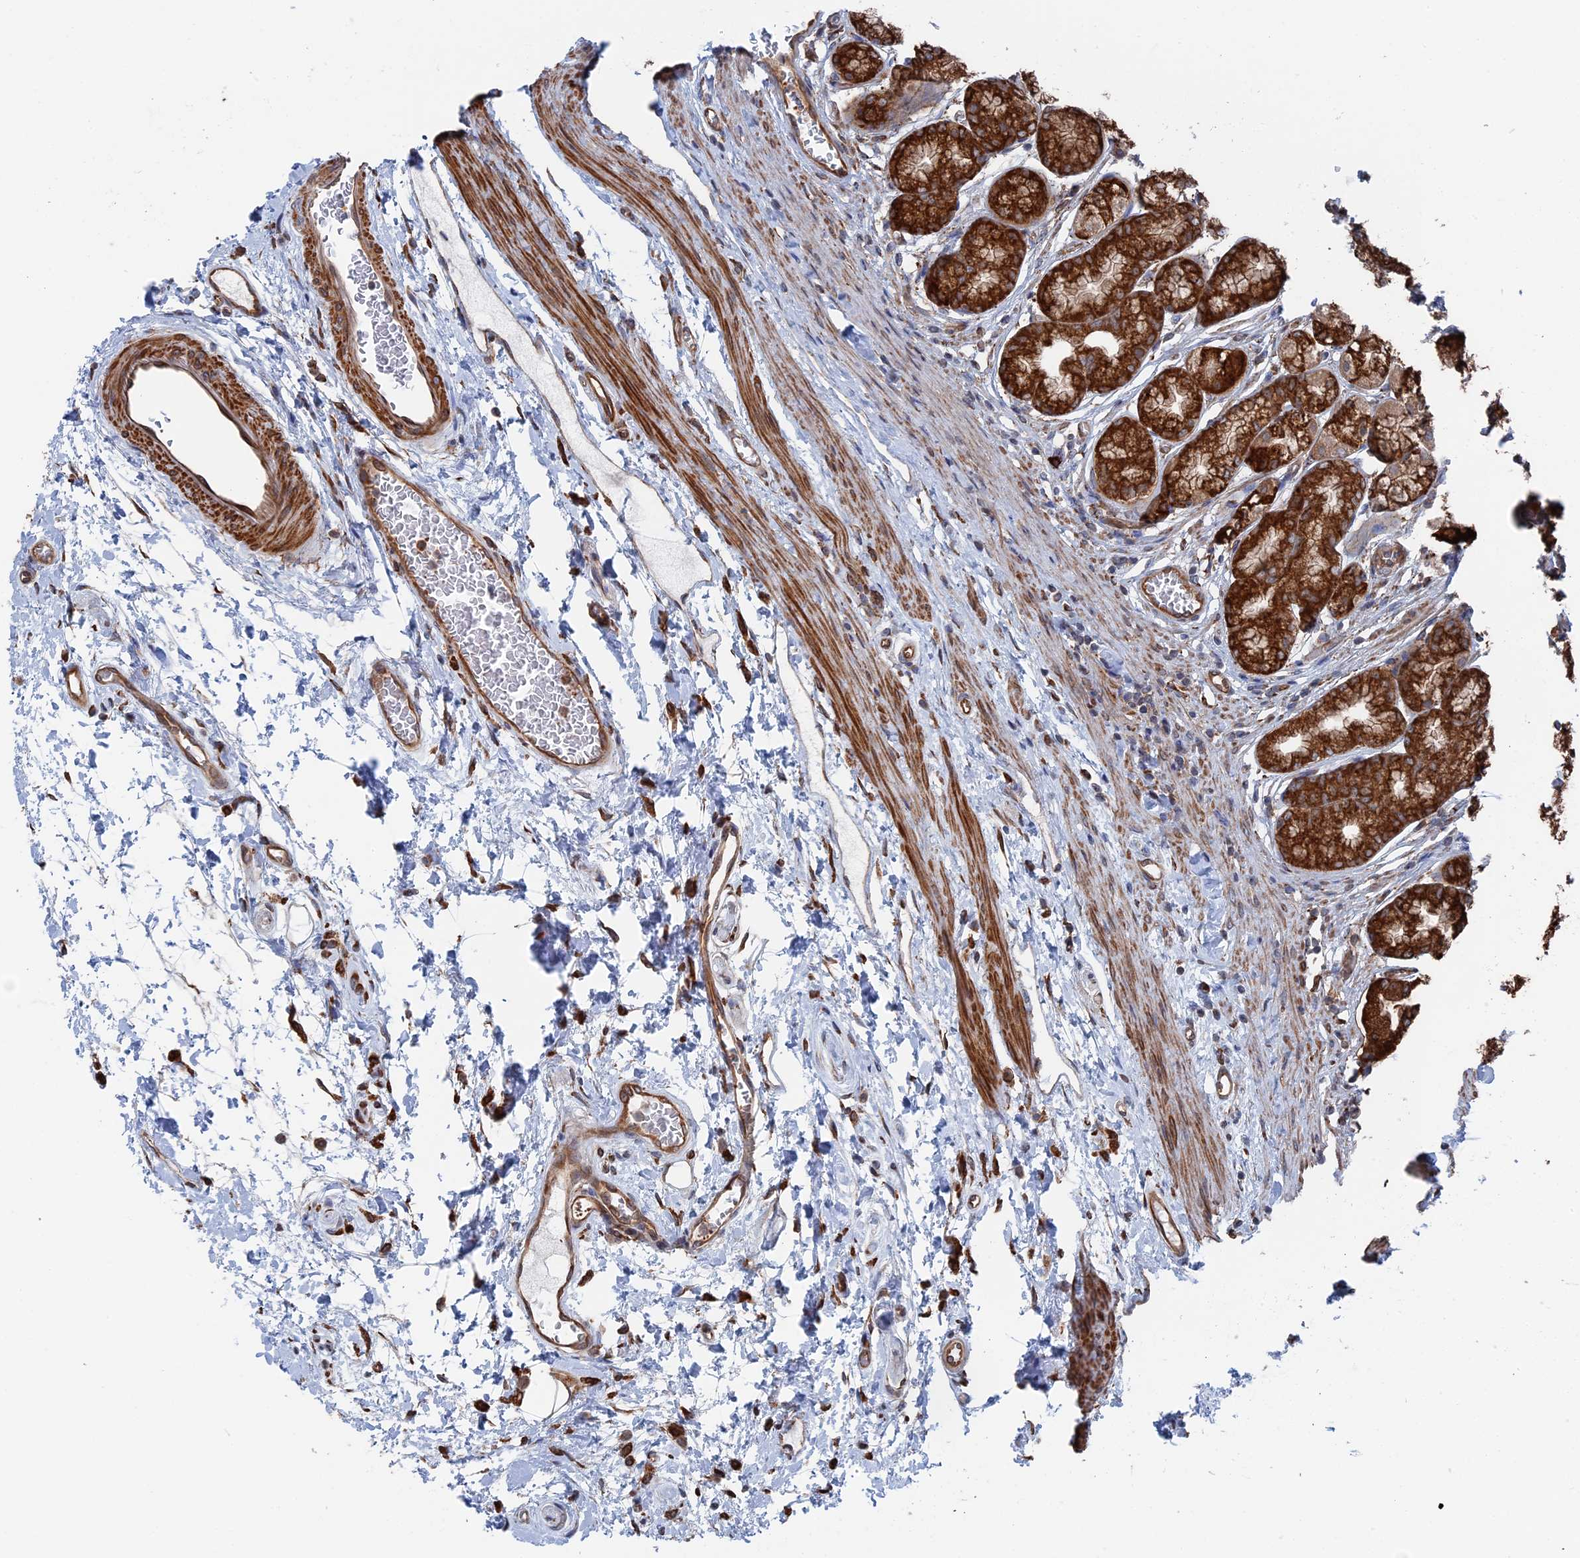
{"staining": {"intensity": "strong", "quantity": ">75%", "location": "cytoplasmic/membranous"}, "tissue": "stomach", "cell_type": "Glandular cells", "image_type": "normal", "snomed": [{"axis": "morphology", "description": "Normal tissue, NOS"}, {"axis": "morphology", "description": "Adenocarcinoma, NOS"}, {"axis": "morphology", "description": "Adenocarcinoma, High grade"}, {"axis": "topography", "description": "Stomach, upper"}, {"axis": "topography", "description": "Stomach"}], "caption": "An IHC histopathology image of unremarkable tissue is shown. Protein staining in brown shows strong cytoplasmic/membranous positivity in stomach within glandular cells.", "gene": "BPIFB6", "patient": {"sex": "female", "age": 65}}